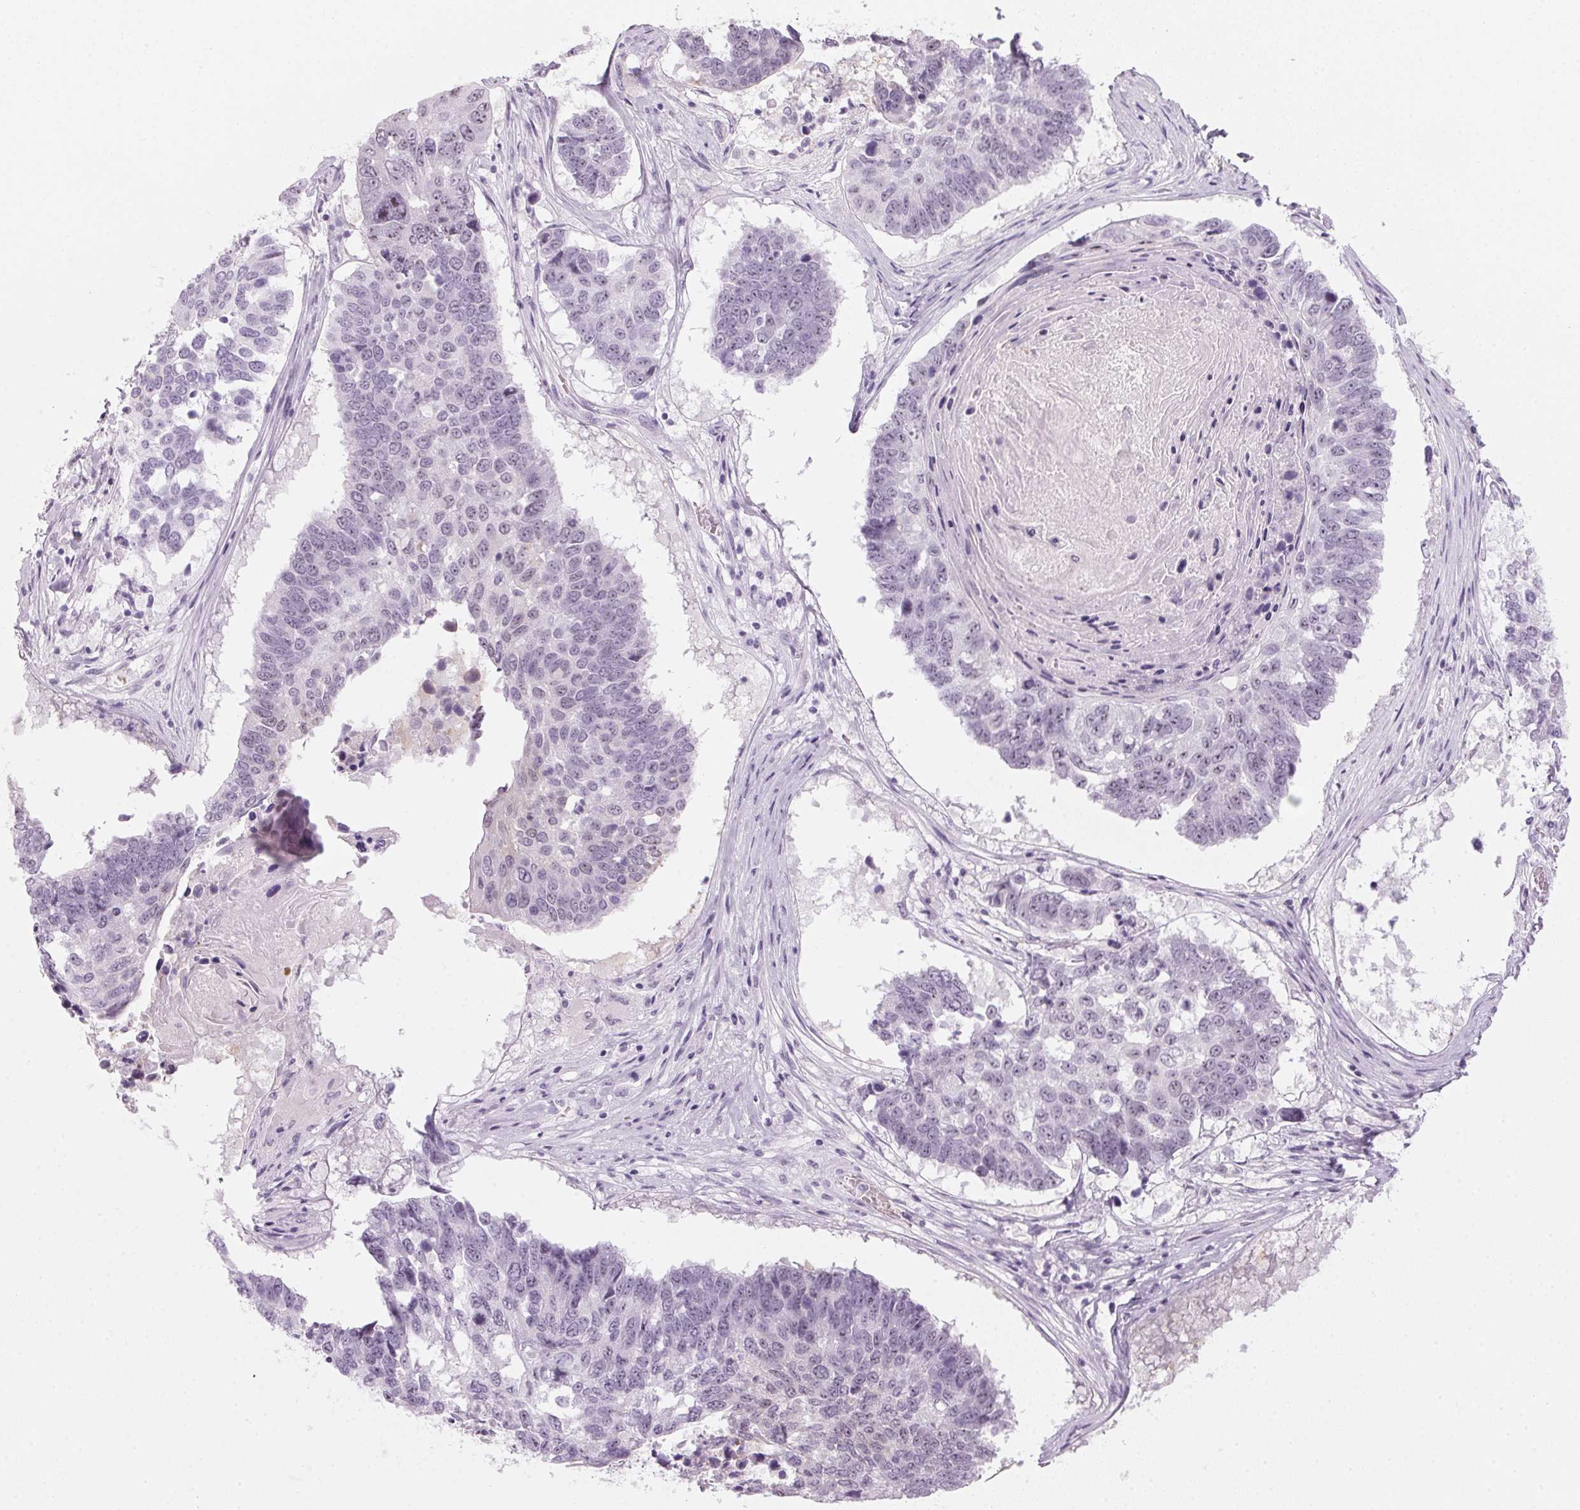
{"staining": {"intensity": "negative", "quantity": "none", "location": "none"}, "tissue": "lung cancer", "cell_type": "Tumor cells", "image_type": "cancer", "snomed": [{"axis": "morphology", "description": "Squamous cell carcinoma, NOS"}, {"axis": "topography", "description": "Lung"}], "caption": "Human lung cancer (squamous cell carcinoma) stained for a protein using IHC displays no expression in tumor cells.", "gene": "DNTTIP2", "patient": {"sex": "male", "age": 73}}